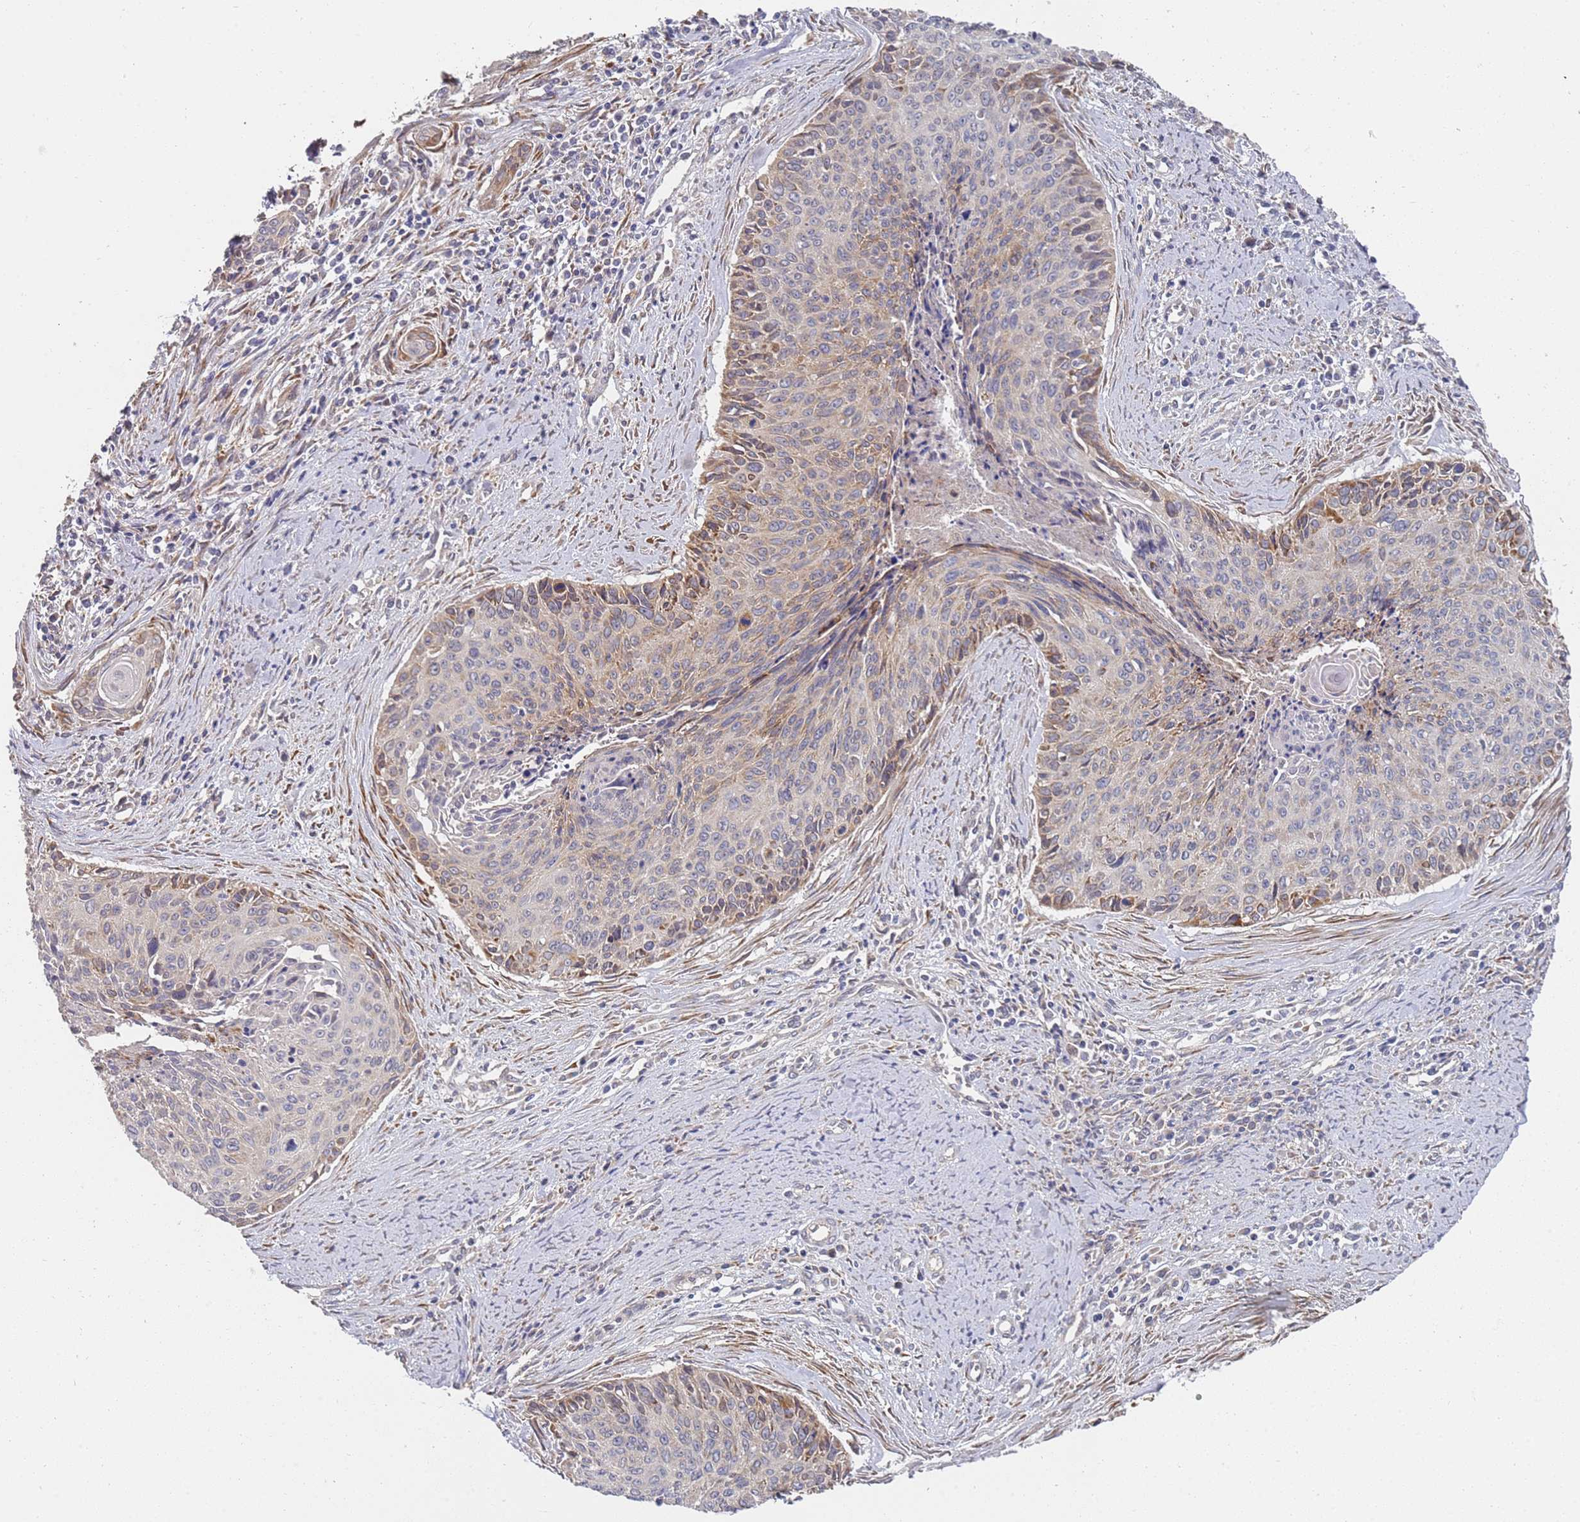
{"staining": {"intensity": "moderate", "quantity": "25%-75%", "location": "cytoplasmic/membranous"}, "tissue": "cervical cancer", "cell_type": "Tumor cells", "image_type": "cancer", "snomed": [{"axis": "morphology", "description": "Squamous cell carcinoma, NOS"}, {"axis": "topography", "description": "Cervix"}], "caption": "A micrograph of cervical cancer (squamous cell carcinoma) stained for a protein exhibits moderate cytoplasmic/membranous brown staining in tumor cells. Immunohistochemistry (ihc) stains the protein in brown and the nuclei are stained blue.", "gene": "VRK2", "patient": {"sex": "female", "age": 55}}